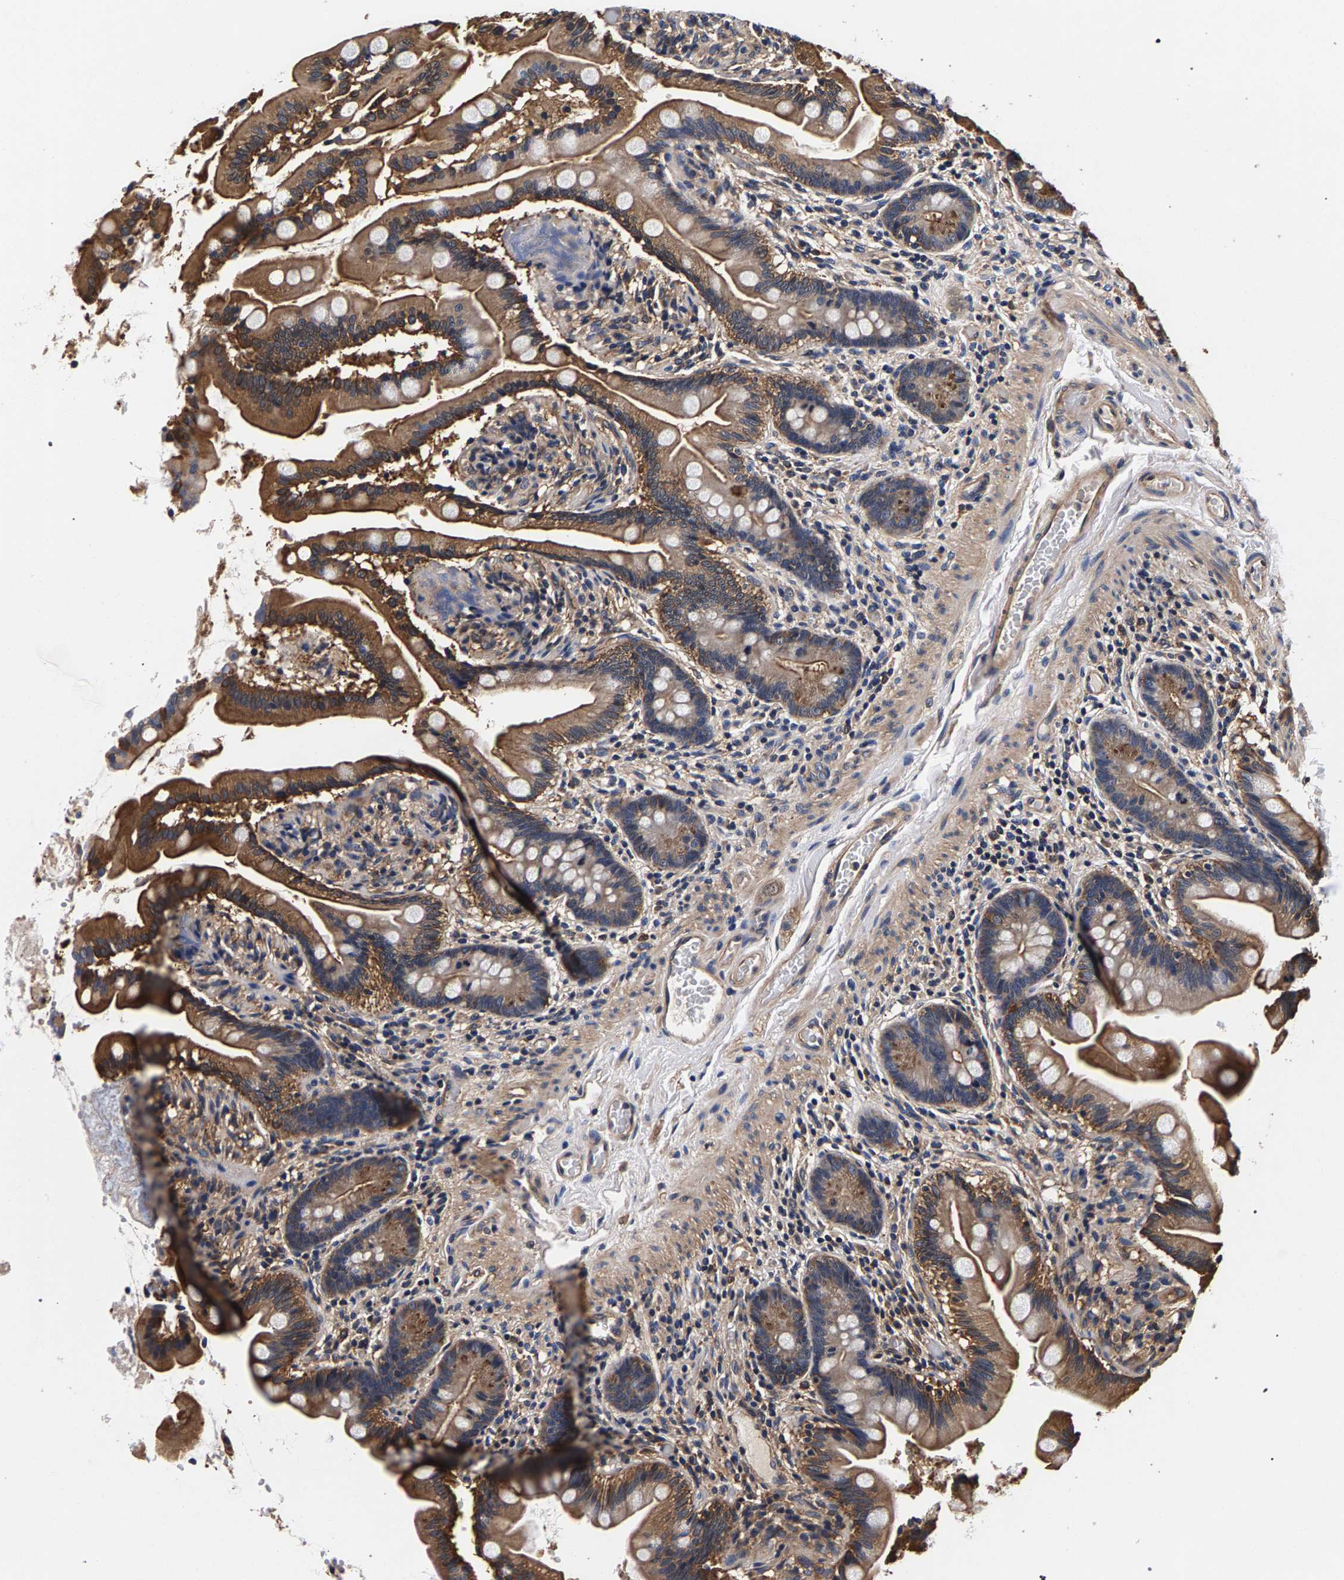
{"staining": {"intensity": "strong", "quantity": ">75%", "location": "cytoplasmic/membranous"}, "tissue": "small intestine", "cell_type": "Glandular cells", "image_type": "normal", "snomed": [{"axis": "morphology", "description": "Normal tissue, NOS"}, {"axis": "topography", "description": "Small intestine"}], "caption": "Small intestine stained with a brown dye exhibits strong cytoplasmic/membranous positive expression in about >75% of glandular cells.", "gene": "MARCHF7", "patient": {"sex": "female", "age": 56}}